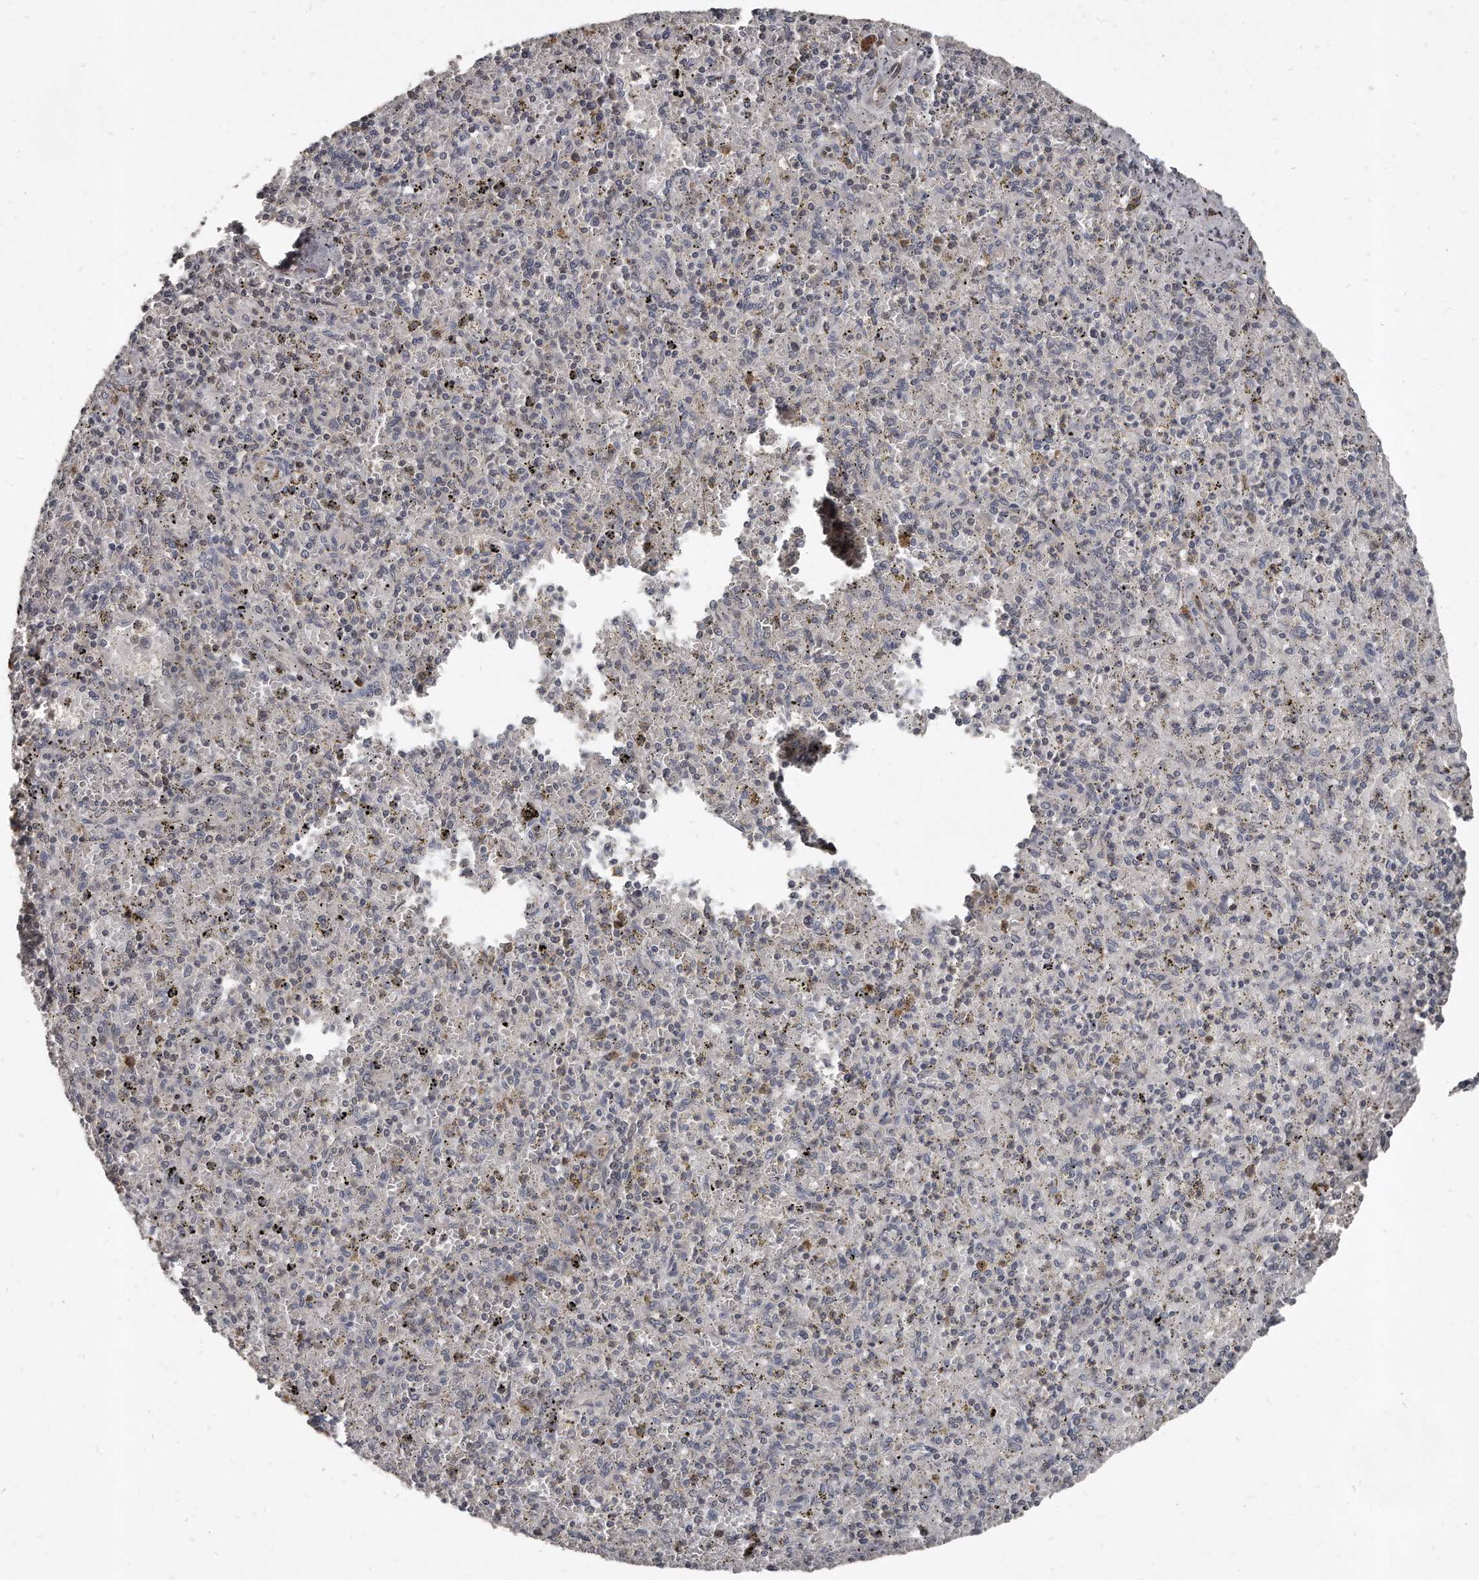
{"staining": {"intensity": "negative", "quantity": "none", "location": "none"}, "tissue": "spleen", "cell_type": "Cells in red pulp", "image_type": "normal", "snomed": [{"axis": "morphology", "description": "Normal tissue, NOS"}, {"axis": "topography", "description": "Spleen"}], "caption": "DAB immunohistochemical staining of benign human spleen shows no significant expression in cells in red pulp.", "gene": "GCH1", "patient": {"sex": "male", "age": 72}}